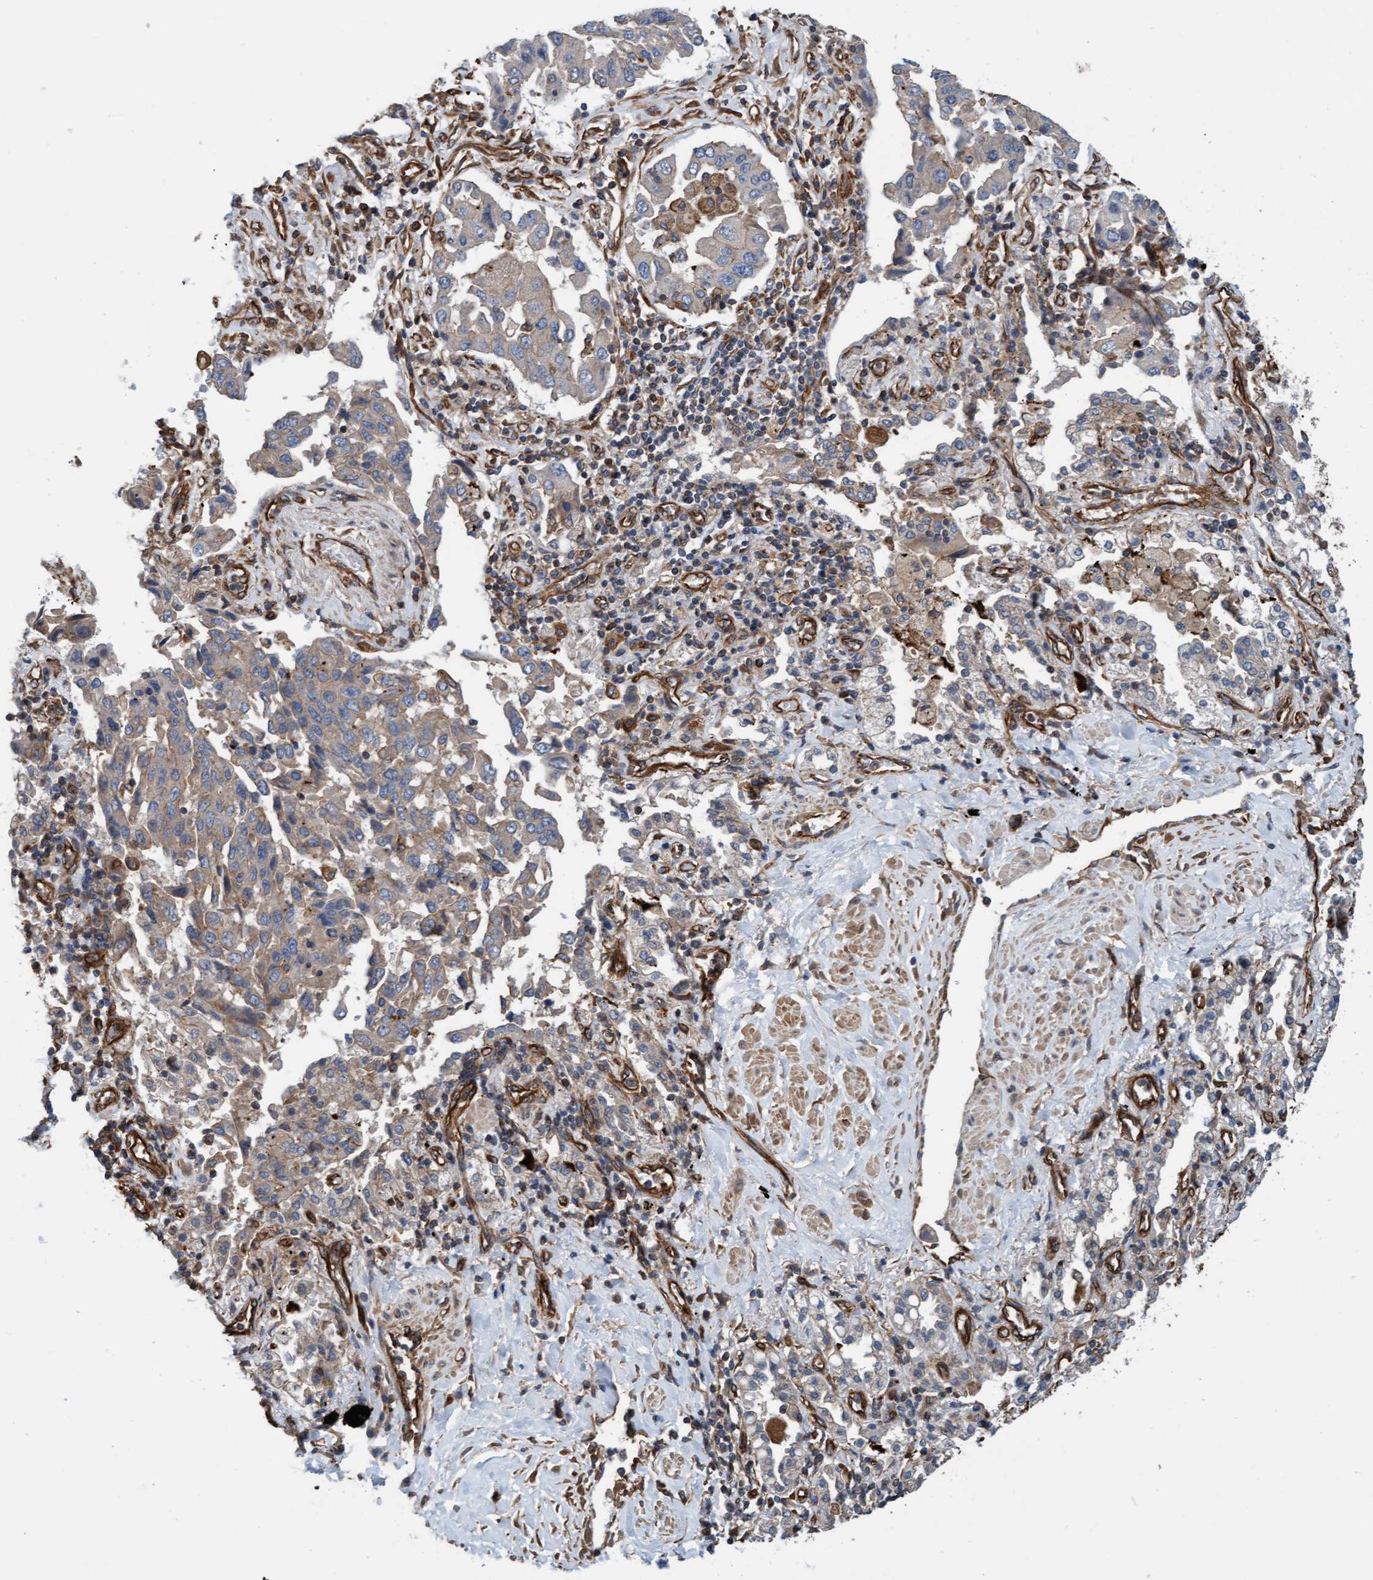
{"staining": {"intensity": "weak", "quantity": "<25%", "location": "cytoplasmic/membranous"}, "tissue": "lung cancer", "cell_type": "Tumor cells", "image_type": "cancer", "snomed": [{"axis": "morphology", "description": "Adenocarcinoma, NOS"}, {"axis": "topography", "description": "Lung"}], "caption": "This is an IHC image of human lung adenocarcinoma. There is no staining in tumor cells.", "gene": "STXBP4", "patient": {"sex": "female", "age": 65}}